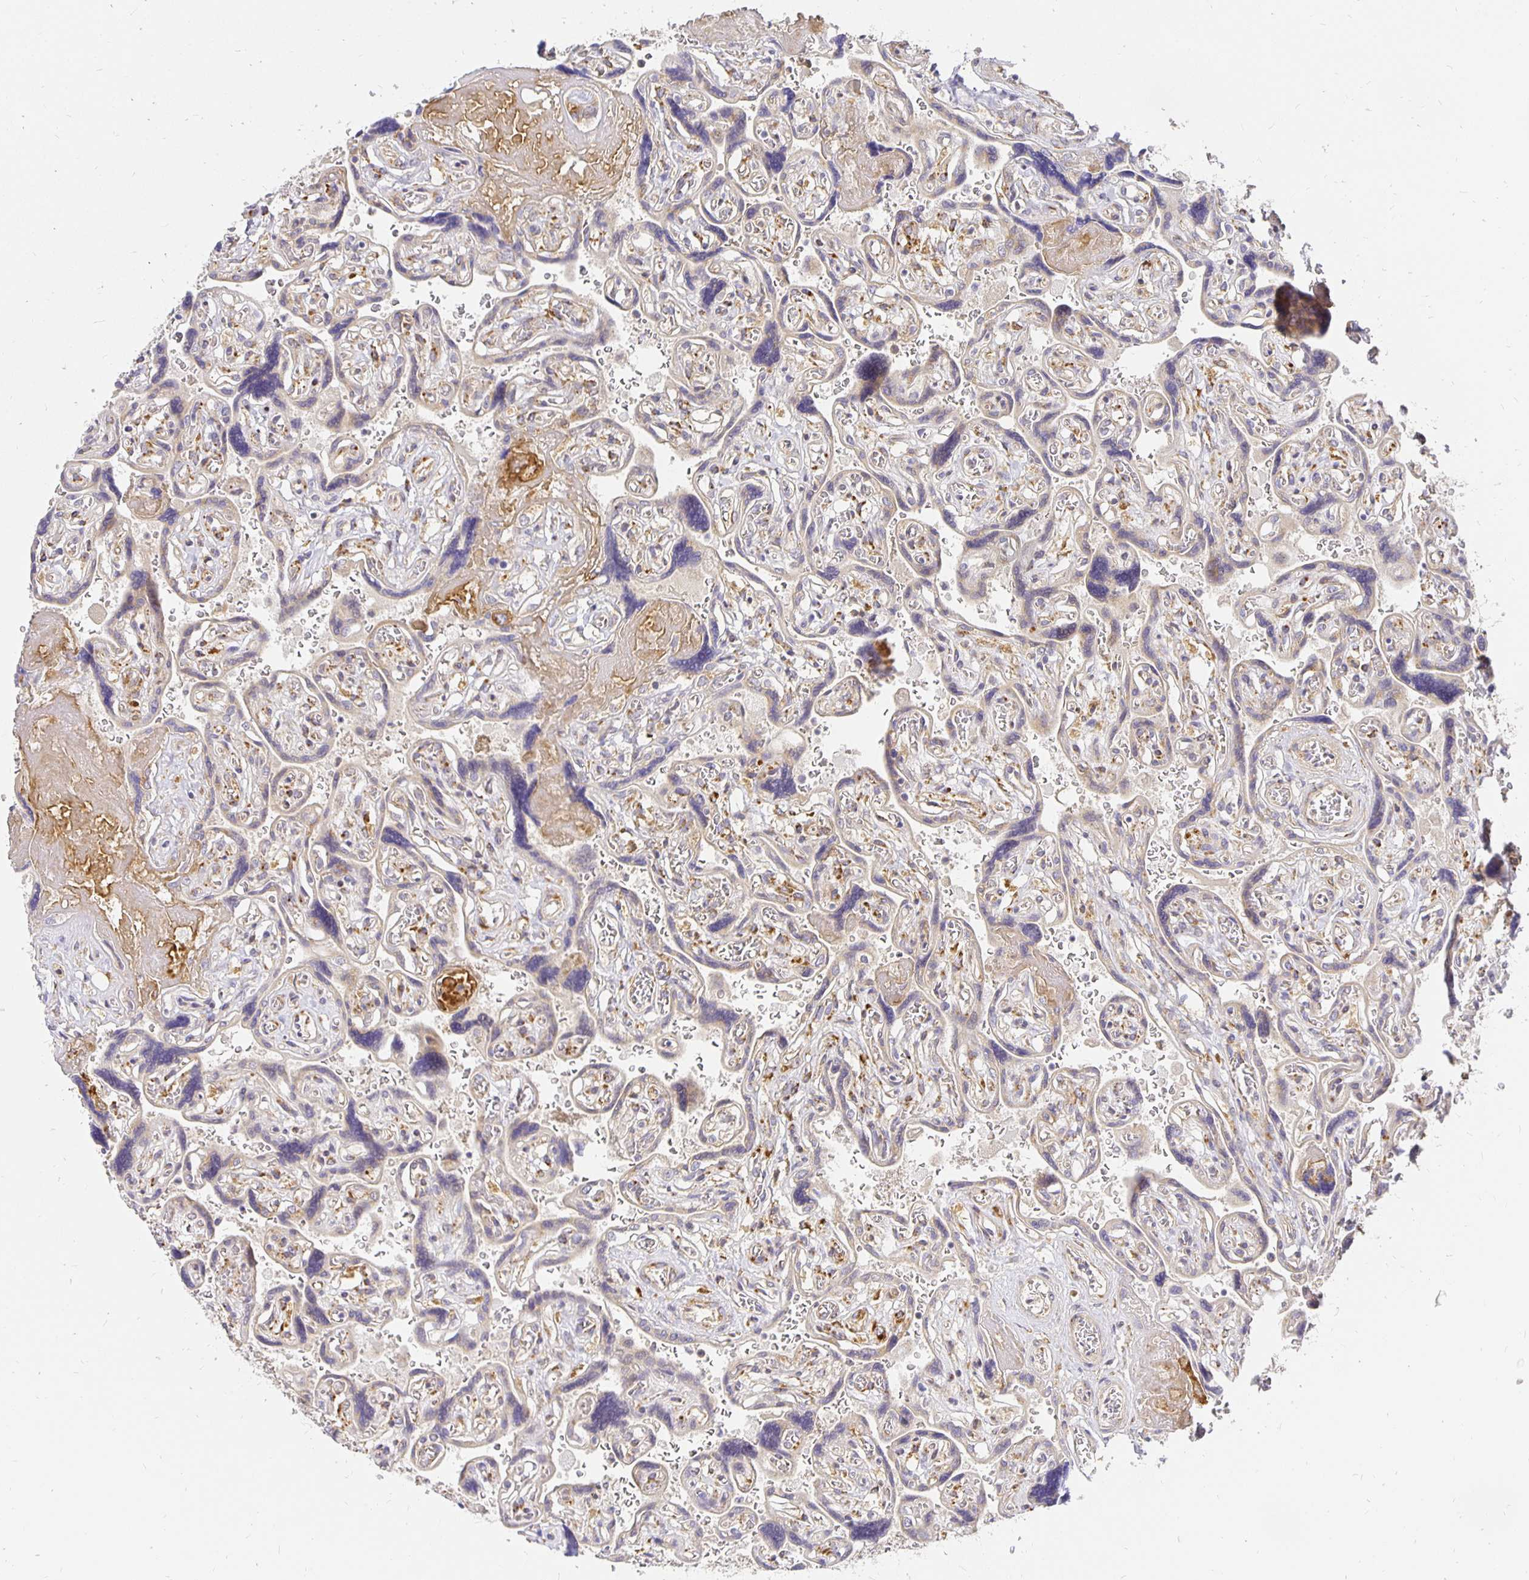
{"staining": {"intensity": "moderate", "quantity": "25%-75%", "location": "cytoplasmic/membranous"}, "tissue": "placenta", "cell_type": "Decidual cells", "image_type": "normal", "snomed": [{"axis": "morphology", "description": "Normal tissue, NOS"}, {"axis": "topography", "description": "Placenta"}], "caption": "Placenta stained with DAB immunohistochemistry demonstrates medium levels of moderate cytoplasmic/membranous expression in approximately 25%-75% of decidual cells.", "gene": "PLOD1", "patient": {"sex": "female", "age": 32}}